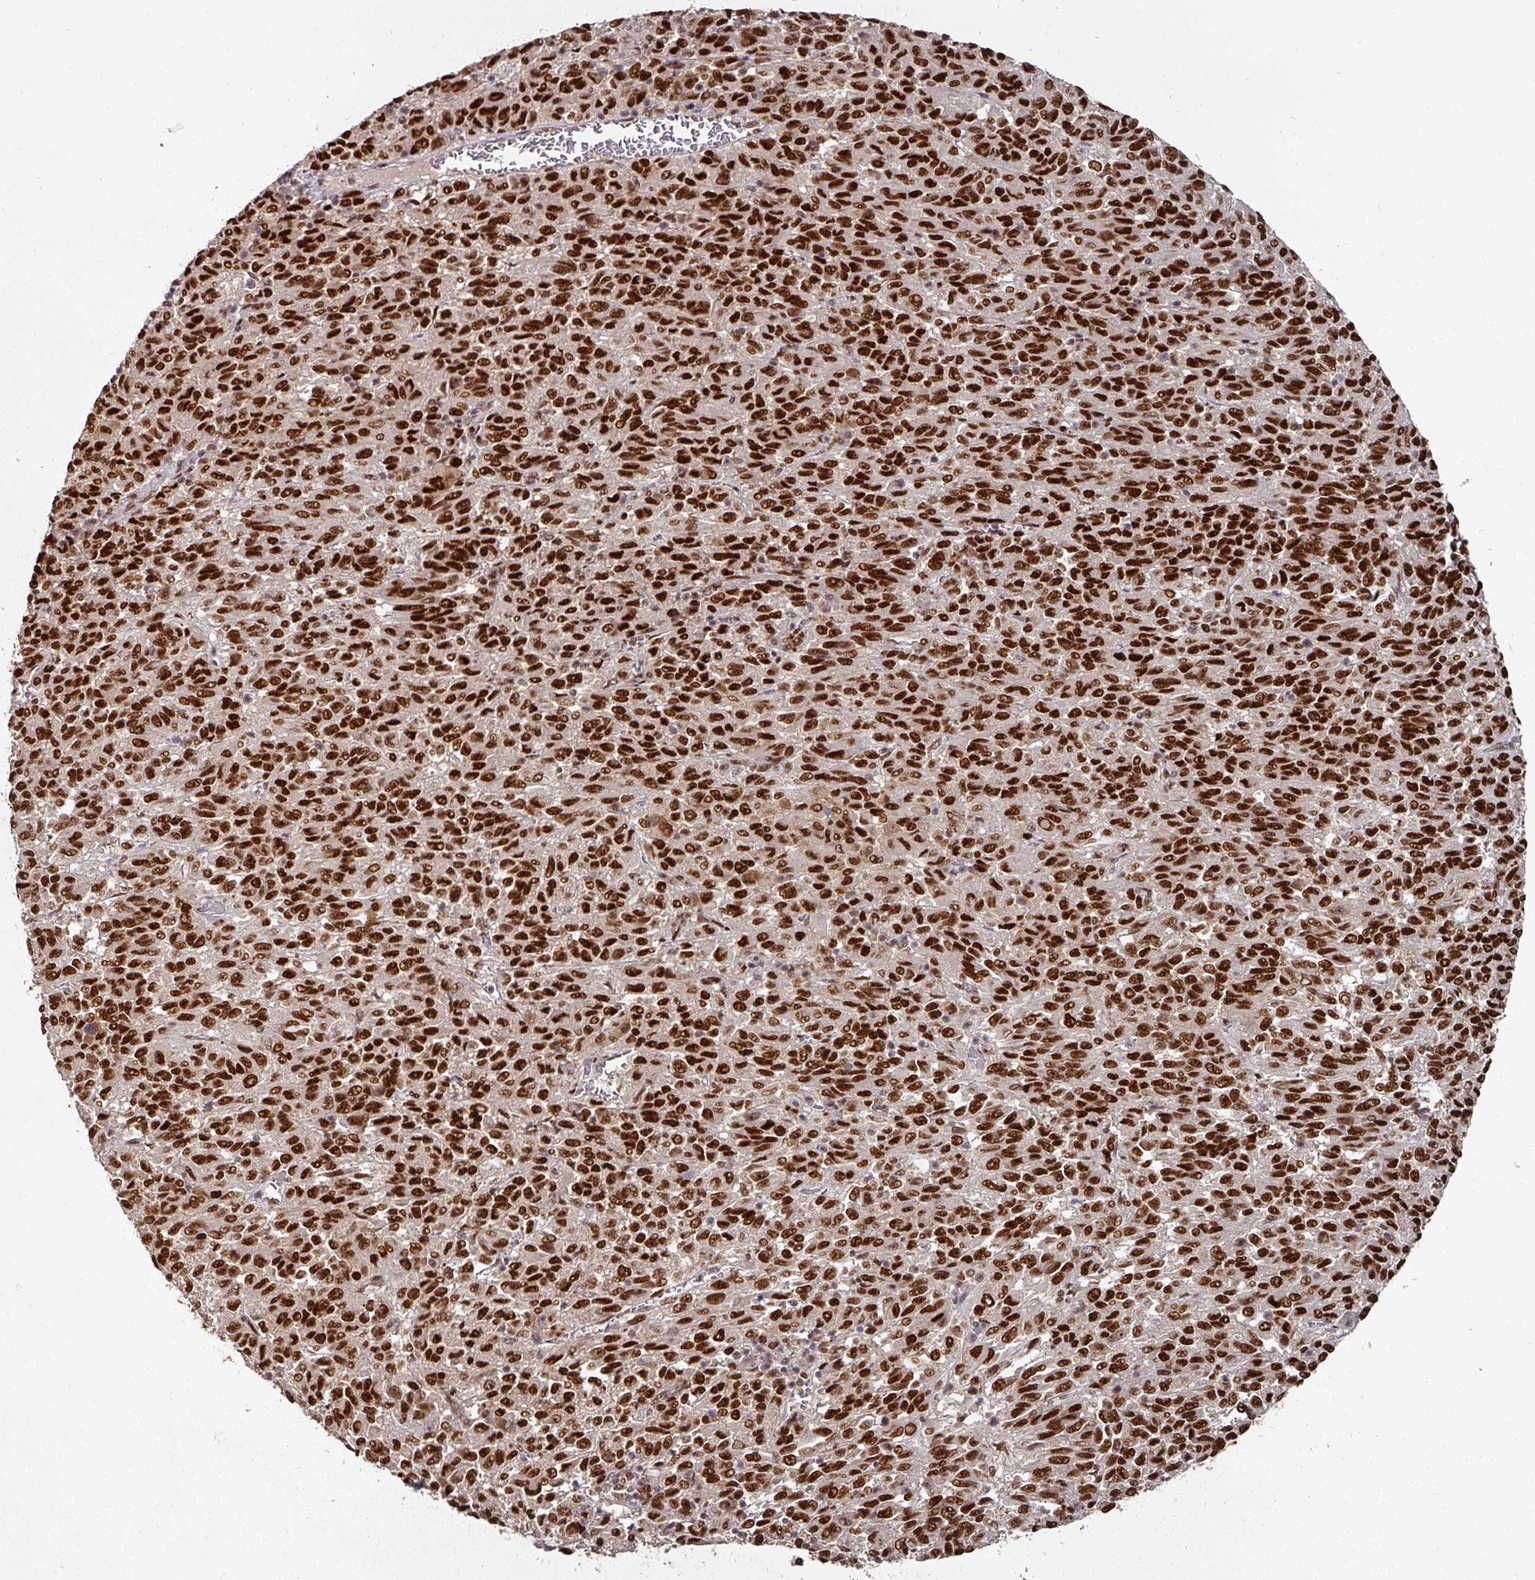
{"staining": {"intensity": "strong", "quantity": ">75%", "location": "nuclear"}, "tissue": "melanoma", "cell_type": "Tumor cells", "image_type": "cancer", "snomed": [{"axis": "morphology", "description": "Malignant melanoma, Metastatic site"}, {"axis": "topography", "description": "Lung"}], "caption": "High-magnification brightfield microscopy of malignant melanoma (metastatic site) stained with DAB (brown) and counterstained with hematoxylin (blue). tumor cells exhibit strong nuclear expression is identified in approximately>75% of cells.", "gene": "MEPCE", "patient": {"sex": "male", "age": 64}}